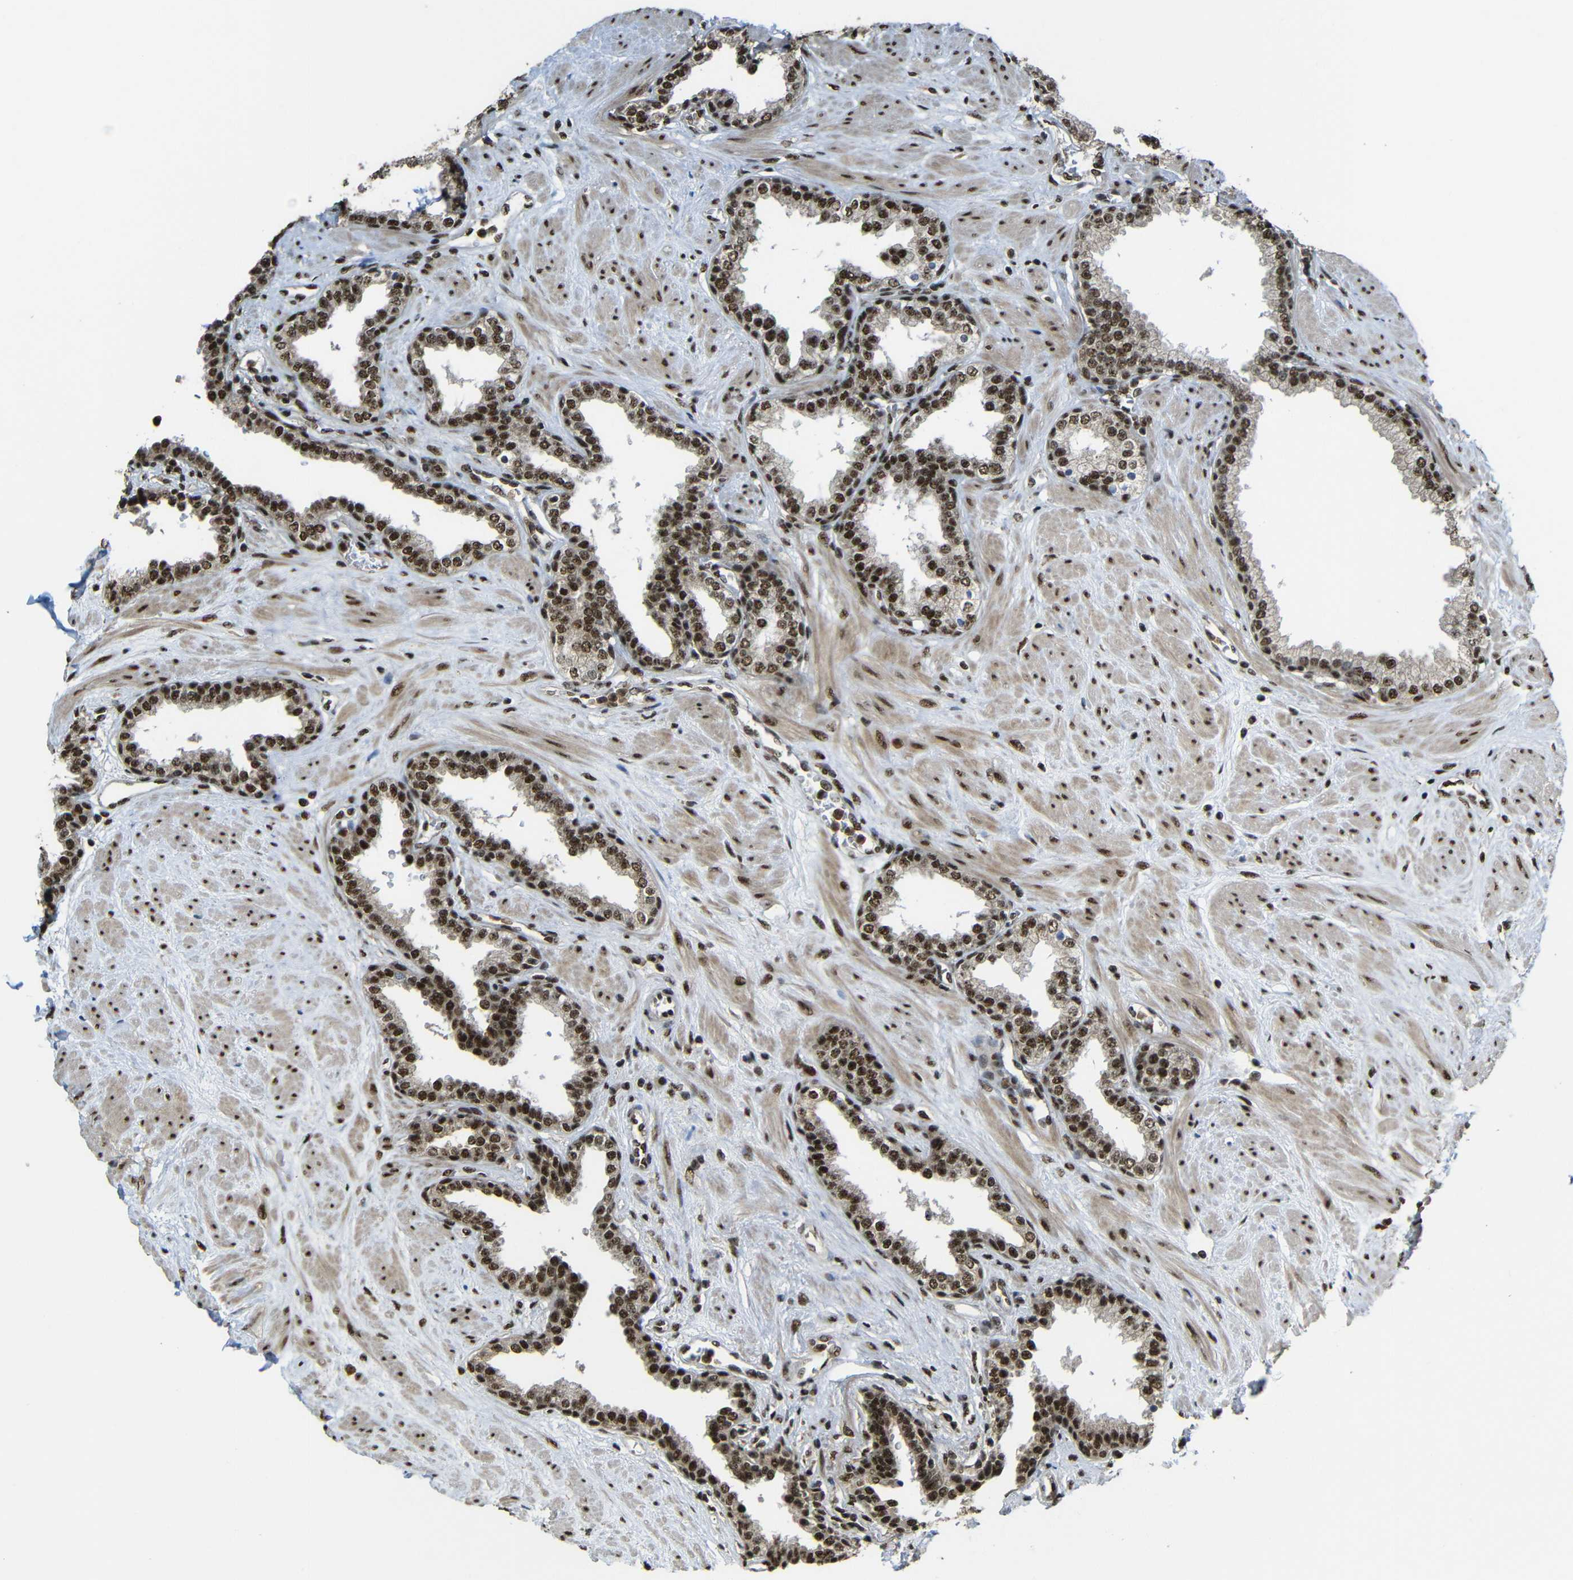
{"staining": {"intensity": "strong", "quantity": ">75%", "location": "cytoplasmic/membranous,nuclear"}, "tissue": "prostate", "cell_type": "Glandular cells", "image_type": "normal", "snomed": [{"axis": "morphology", "description": "Normal tissue, NOS"}, {"axis": "topography", "description": "Prostate"}], "caption": "A brown stain shows strong cytoplasmic/membranous,nuclear positivity of a protein in glandular cells of normal human prostate.", "gene": "TCF7L2", "patient": {"sex": "male", "age": 51}}